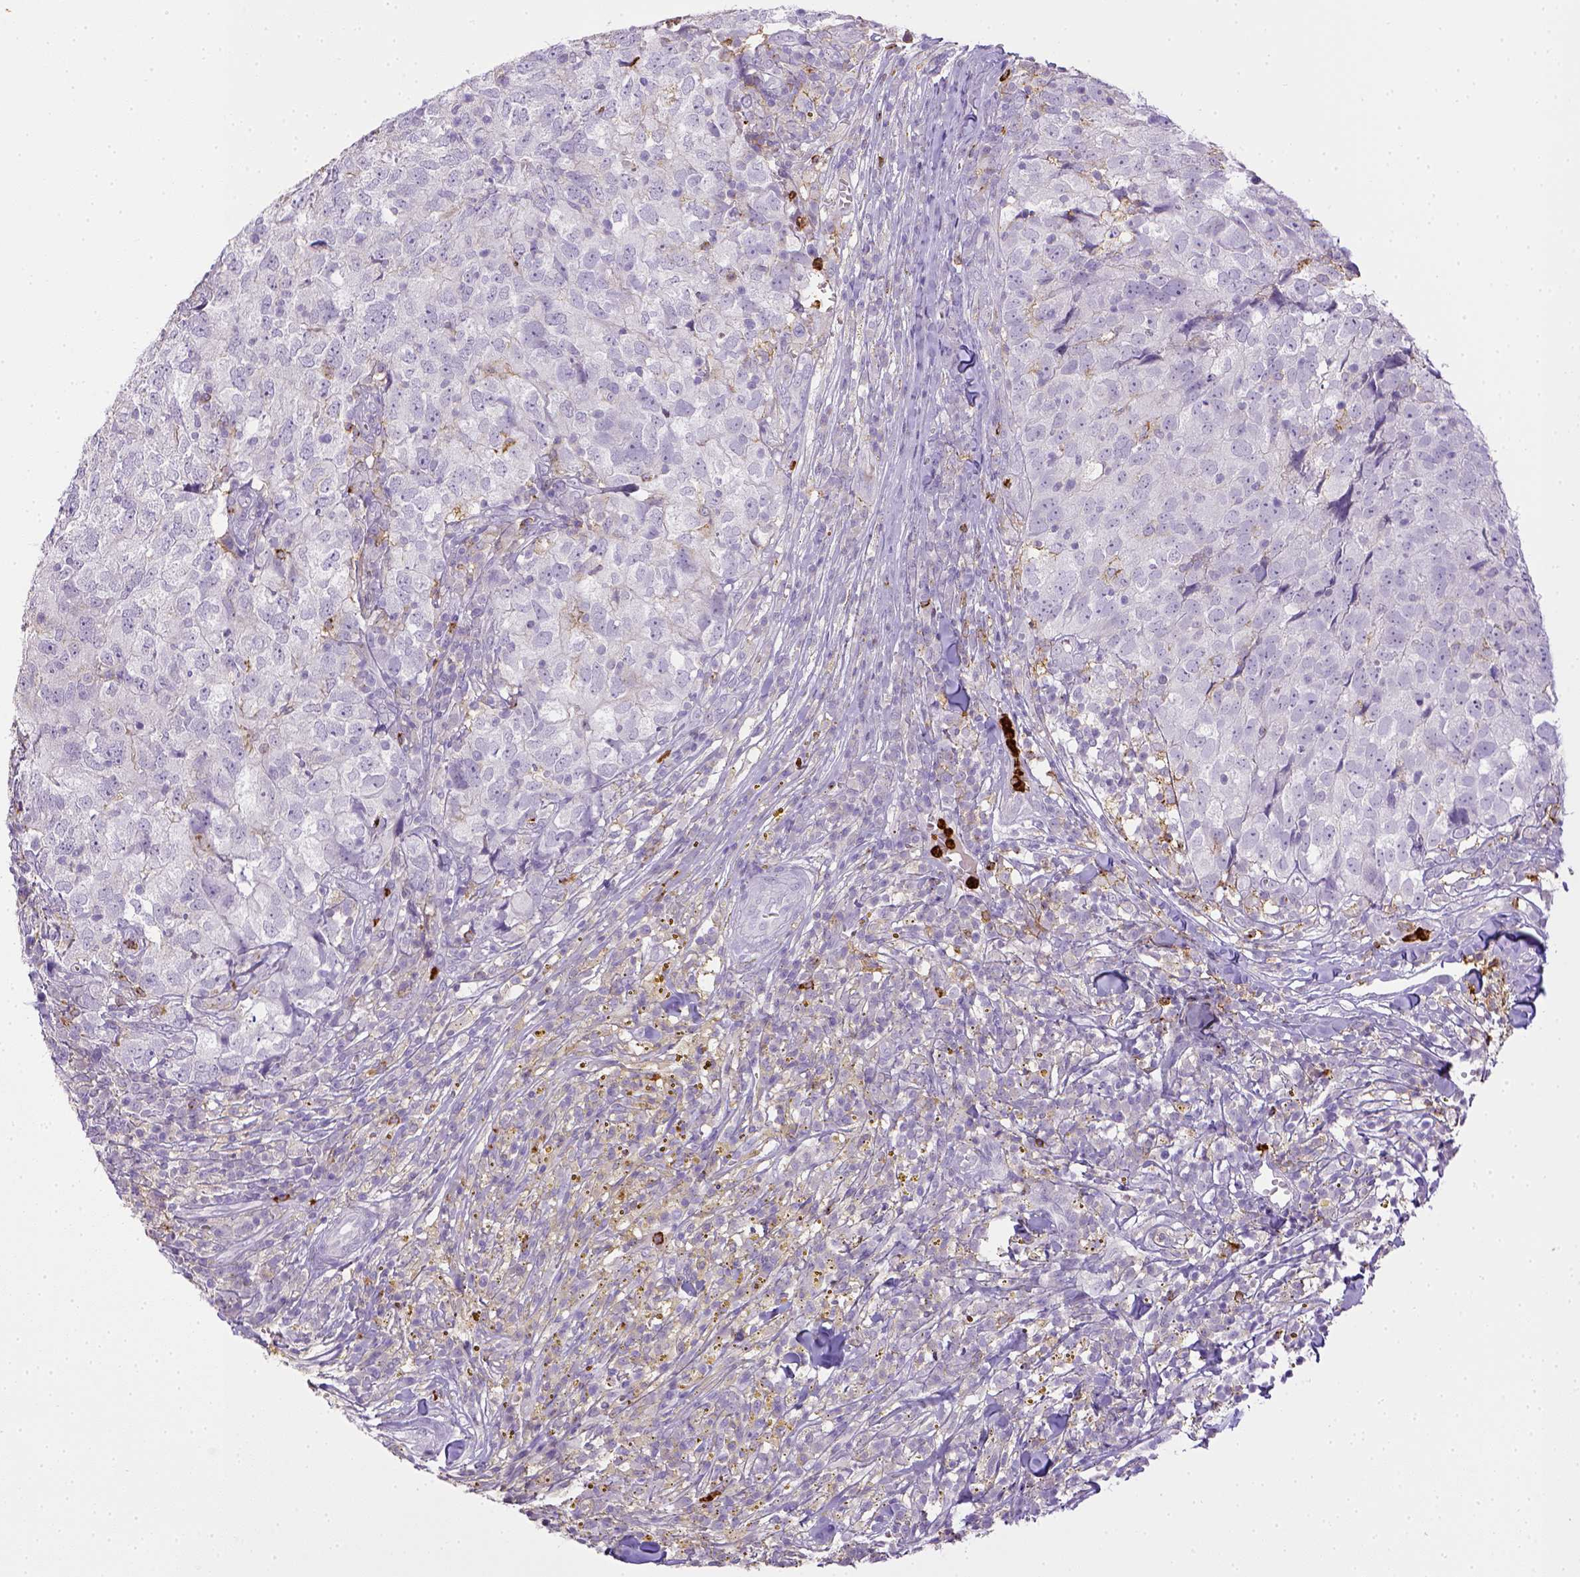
{"staining": {"intensity": "negative", "quantity": "none", "location": "none"}, "tissue": "breast cancer", "cell_type": "Tumor cells", "image_type": "cancer", "snomed": [{"axis": "morphology", "description": "Duct carcinoma"}, {"axis": "topography", "description": "Breast"}], "caption": "A high-resolution image shows immunohistochemistry (IHC) staining of breast cancer, which exhibits no significant expression in tumor cells.", "gene": "ITGAM", "patient": {"sex": "female", "age": 30}}